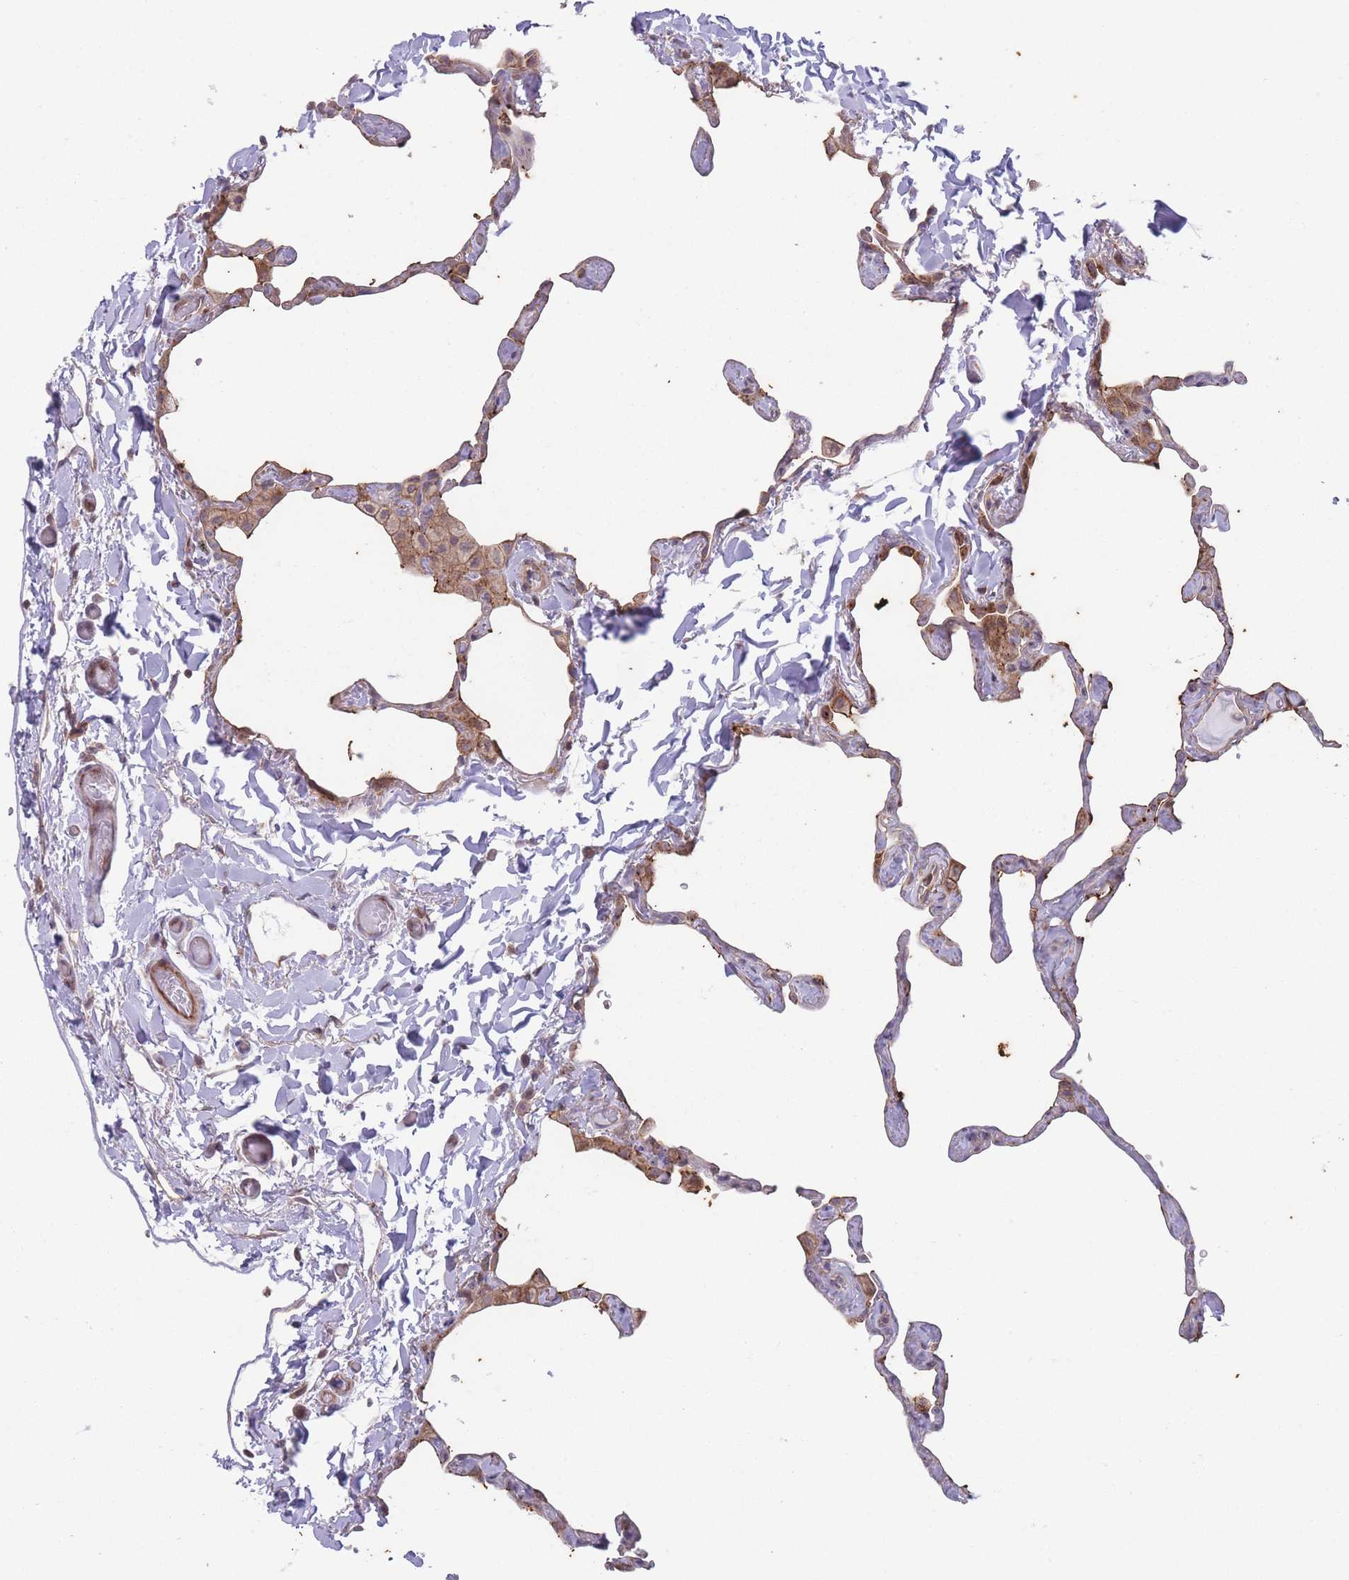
{"staining": {"intensity": "moderate", "quantity": "25%-75%", "location": "cytoplasmic/membranous"}, "tissue": "lung", "cell_type": "Alveolar cells", "image_type": "normal", "snomed": [{"axis": "morphology", "description": "Normal tissue, NOS"}, {"axis": "topography", "description": "Lung"}], "caption": "Brown immunohistochemical staining in normal human lung shows moderate cytoplasmic/membranous expression in about 25%-75% of alveolar cells. (brown staining indicates protein expression, while blue staining denotes nuclei).", "gene": "VRK2", "patient": {"sex": "male", "age": 65}}